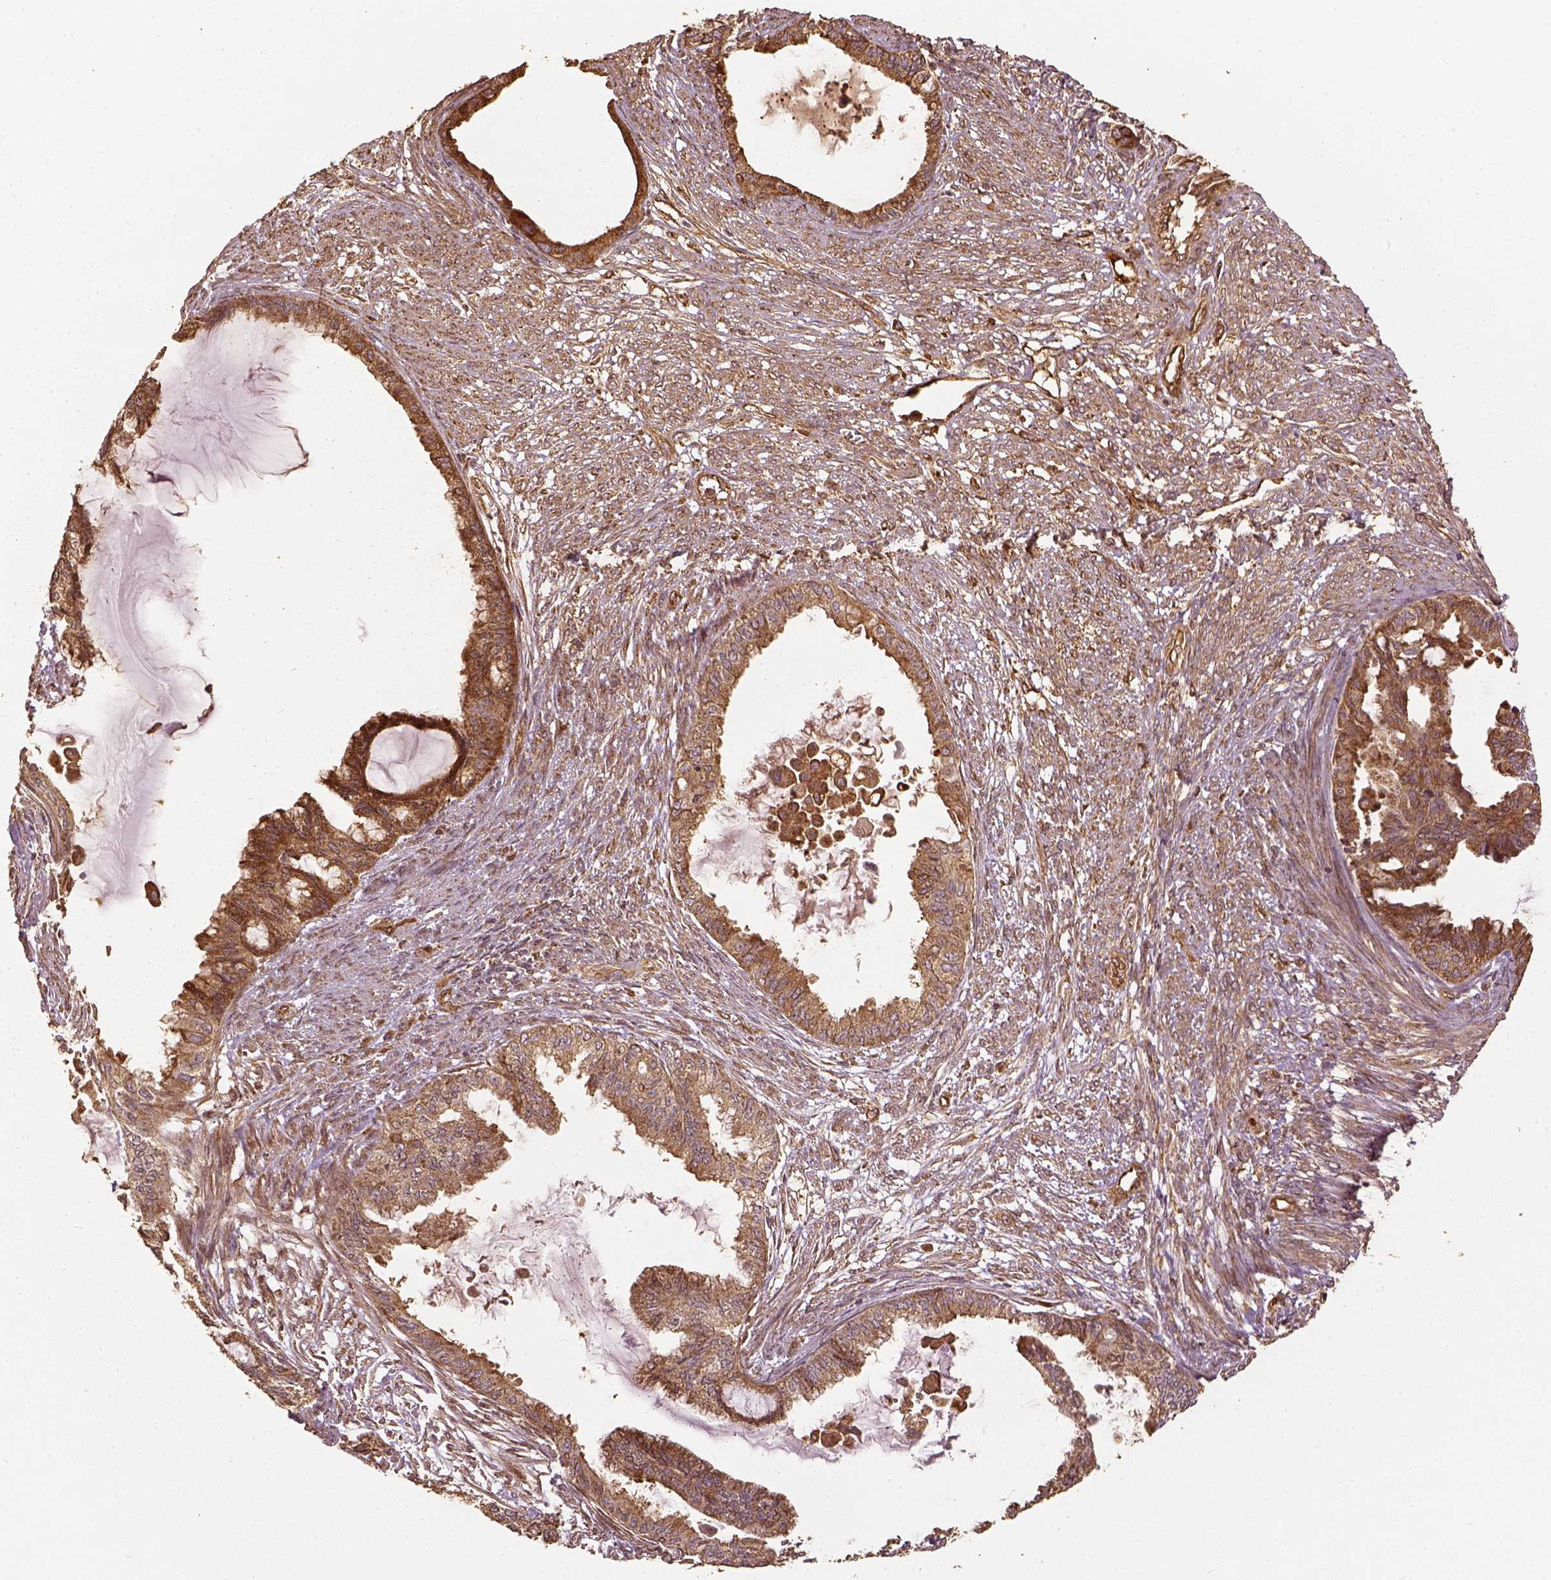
{"staining": {"intensity": "moderate", "quantity": ">75%", "location": "cytoplasmic/membranous"}, "tissue": "endometrial cancer", "cell_type": "Tumor cells", "image_type": "cancer", "snomed": [{"axis": "morphology", "description": "Adenocarcinoma, NOS"}, {"axis": "topography", "description": "Endometrium"}], "caption": "Adenocarcinoma (endometrial) stained with a brown dye displays moderate cytoplasmic/membranous positive positivity in about >75% of tumor cells.", "gene": "VEGFA", "patient": {"sex": "female", "age": 86}}